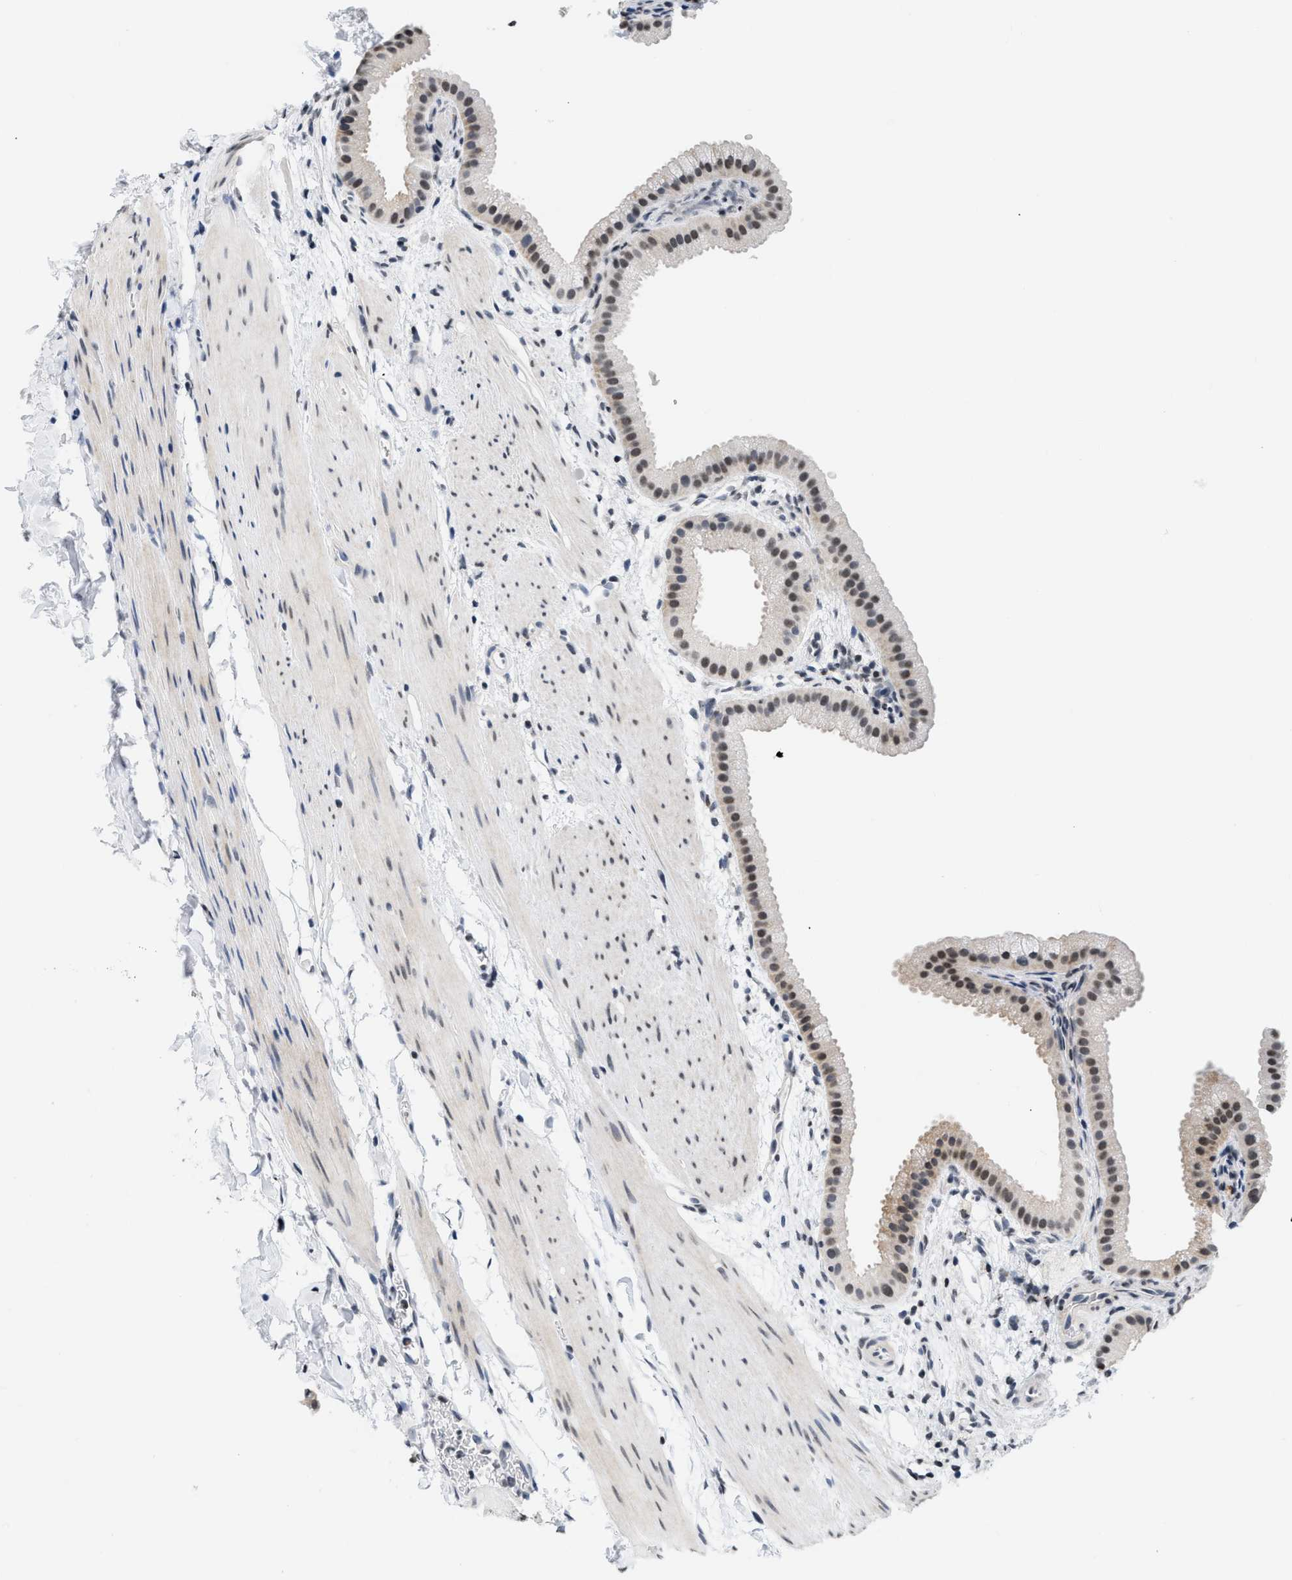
{"staining": {"intensity": "moderate", "quantity": "25%-75%", "location": "nuclear"}, "tissue": "gallbladder", "cell_type": "Glandular cells", "image_type": "normal", "snomed": [{"axis": "morphology", "description": "Normal tissue, NOS"}, {"axis": "topography", "description": "Gallbladder"}], "caption": "About 25%-75% of glandular cells in benign human gallbladder display moderate nuclear protein positivity as visualized by brown immunohistochemical staining.", "gene": "RAF1", "patient": {"sex": "female", "age": 64}}